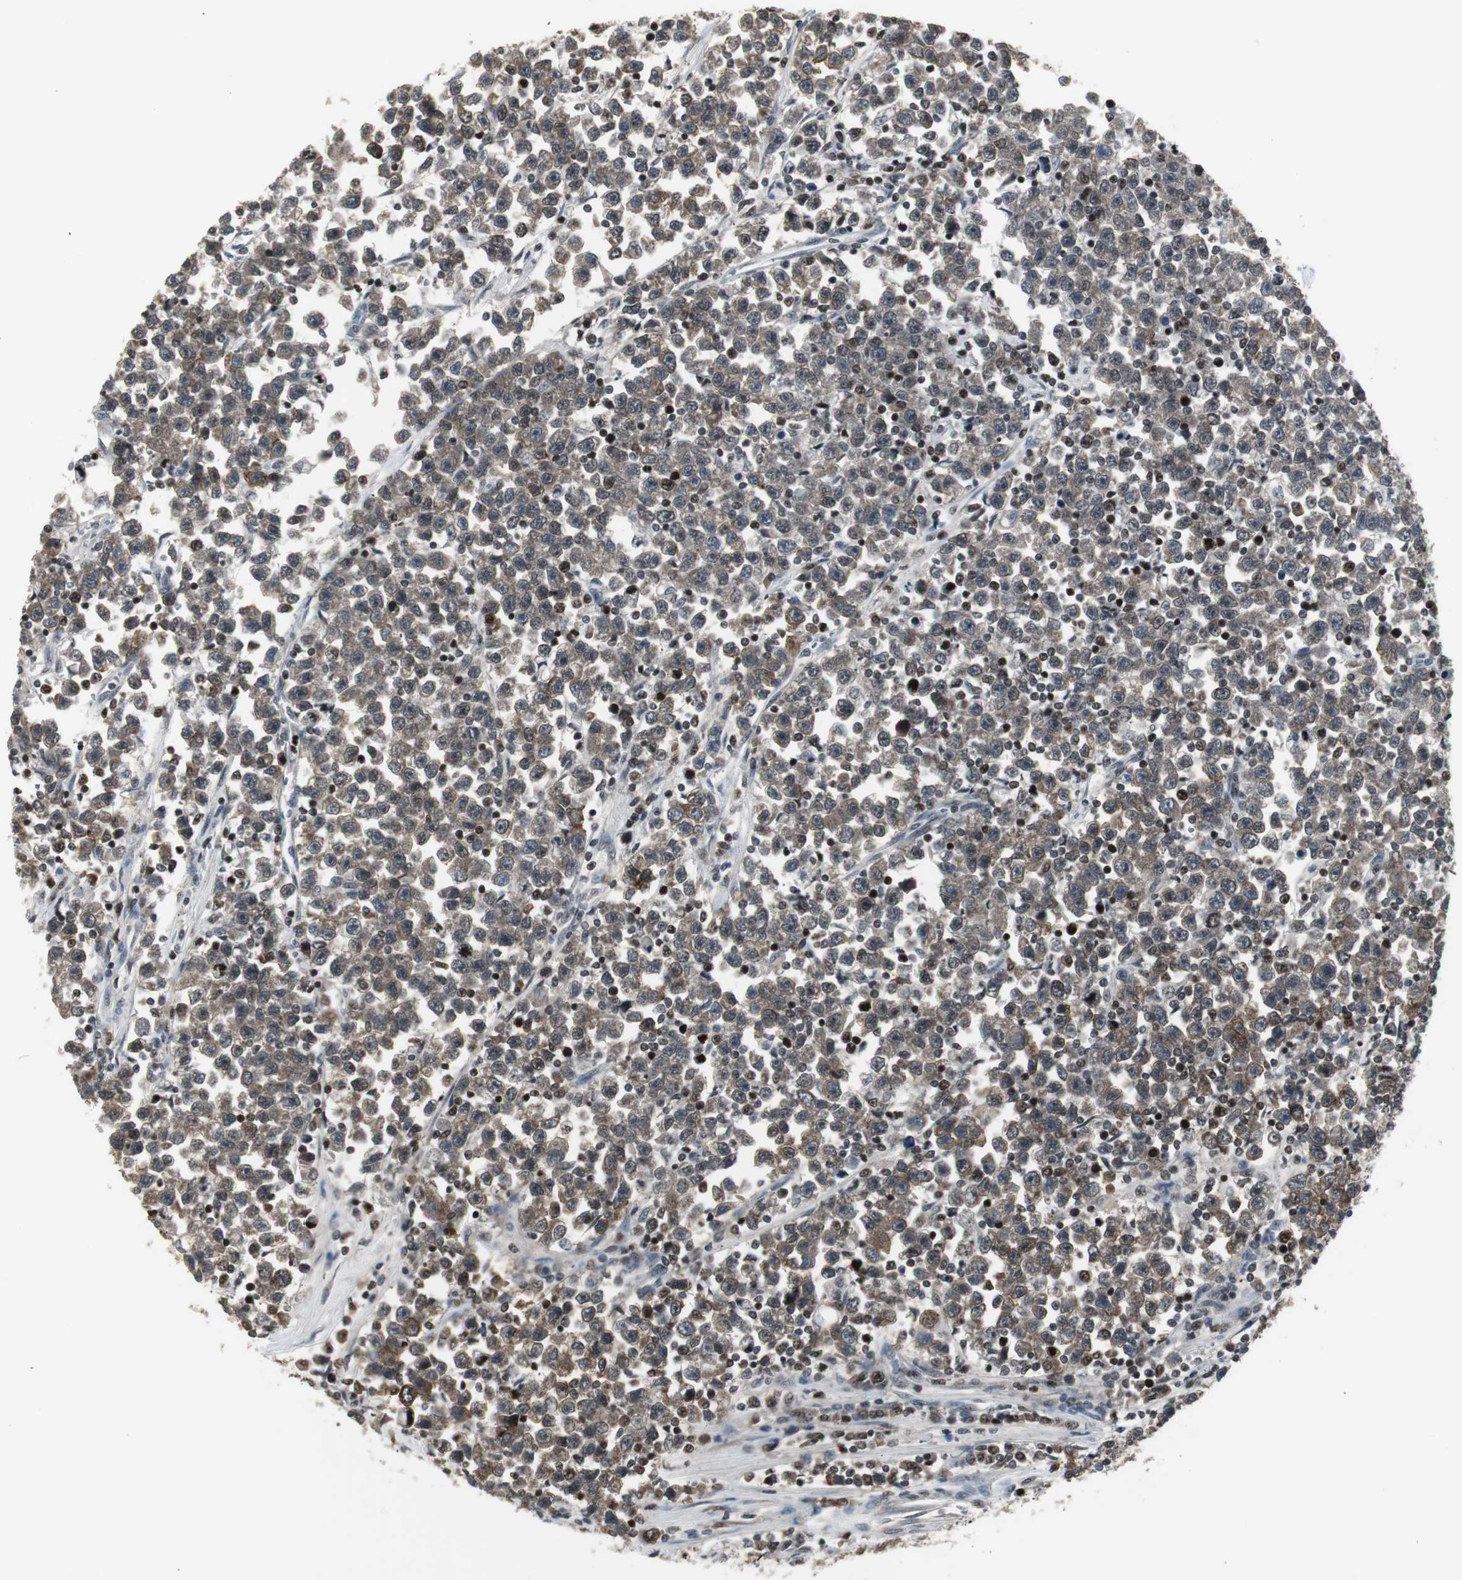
{"staining": {"intensity": "moderate", "quantity": ">75%", "location": "cytoplasmic/membranous,nuclear"}, "tissue": "testis cancer", "cell_type": "Tumor cells", "image_type": "cancer", "snomed": [{"axis": "morphology", "description": "Seminoma, NOS"}, {"axis": "topography", "description": "Testis"}], "caption": "Immunohistochemistry (IHC) micrograph of neoplastic tissue: testis seminoma stained using immunohistochemistry (IHC) shows medium levels of moderate protein expression localized specifically in the cytoplasmic/membranous and nuclear of tumor cells, appearing as a cytoplasmic/membranous and nuclear brown color.", "gene": "MPG", "patient": {"sex": "male", "age": 43}}